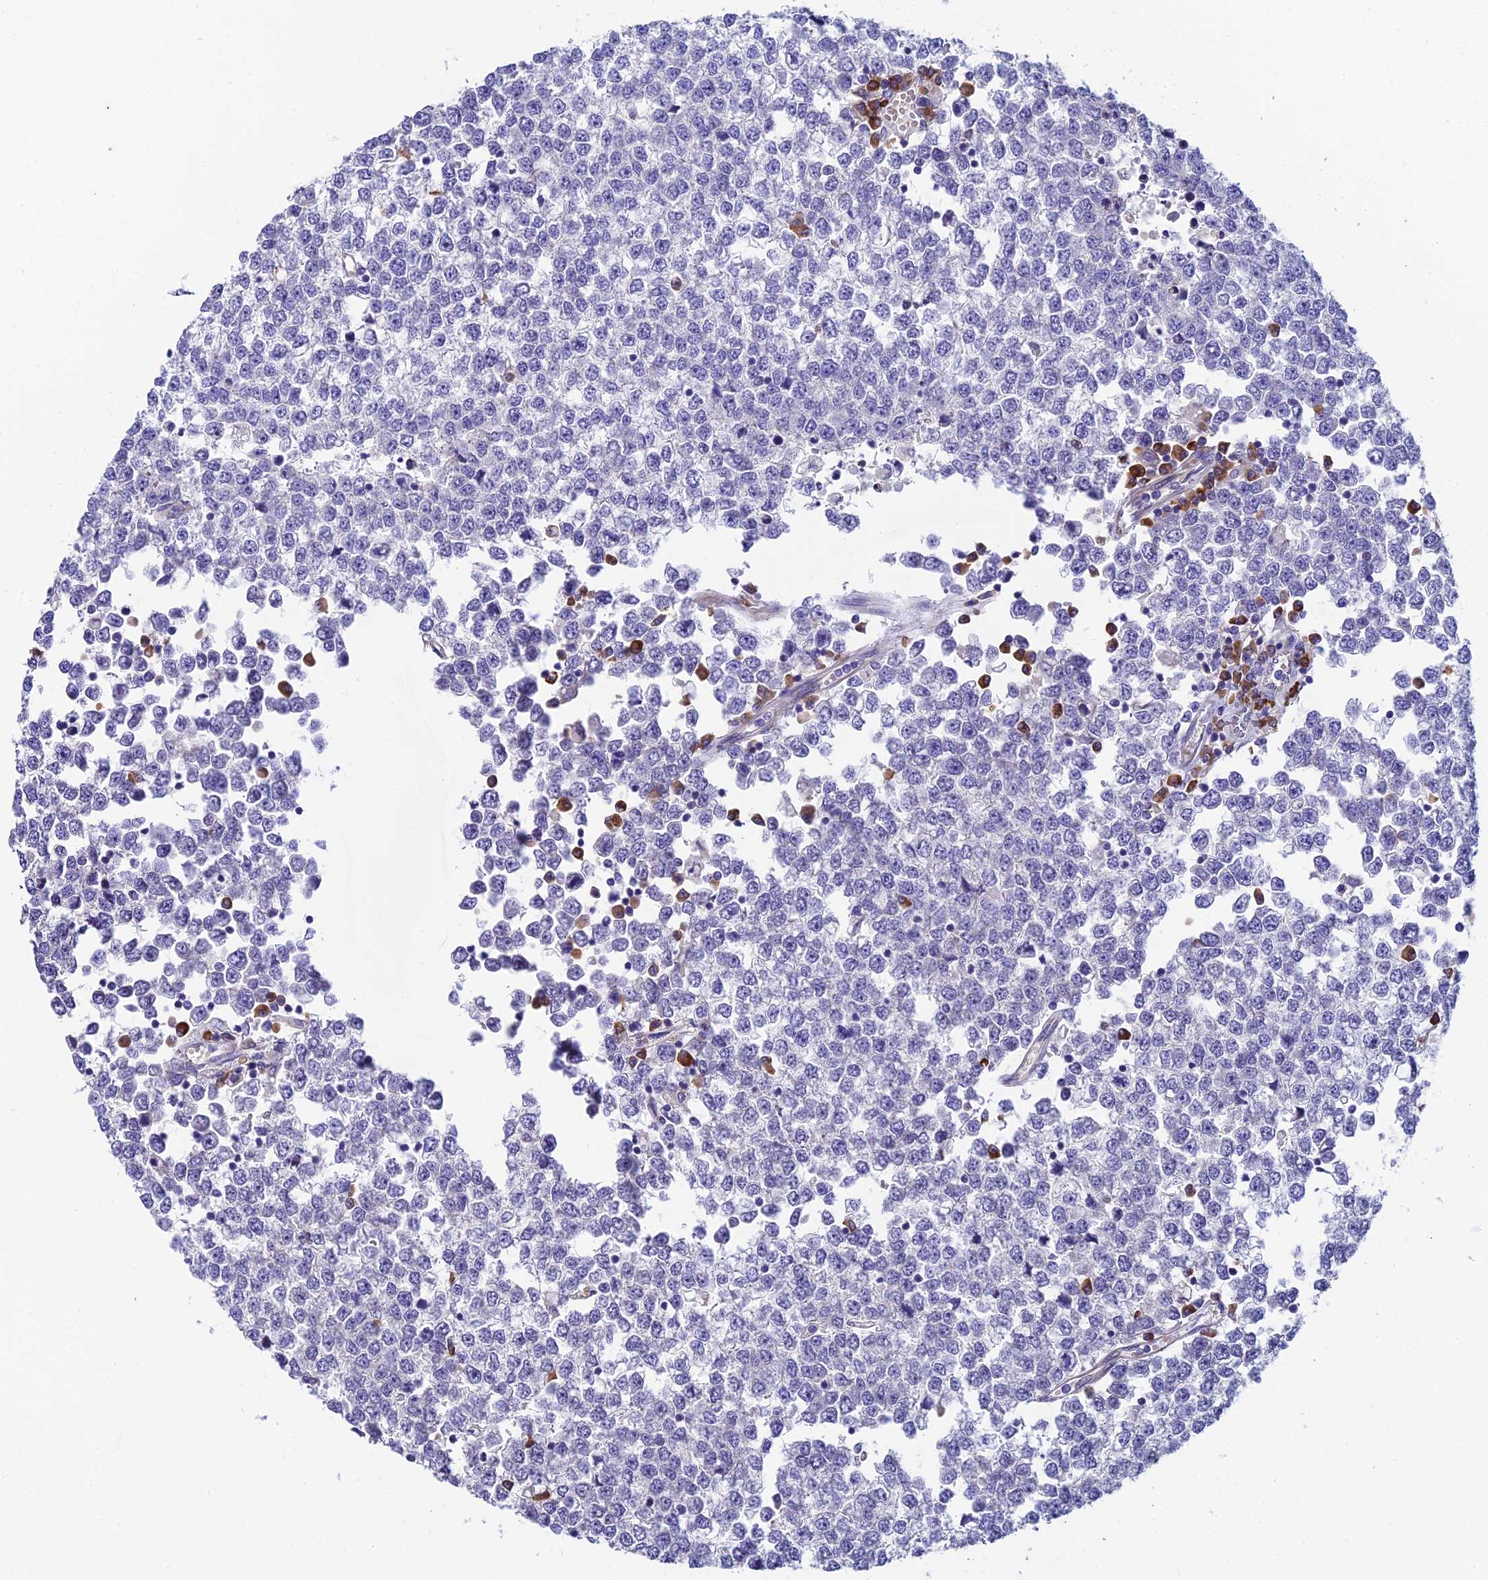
{"staining": {"intensity": "negative", "quantity": "none", "location": "none"}, "tissue": "testis cancer", "cell_type": "Tumor cells", "image_type": "cancer", "snomed": [{"axis": "morphology", "description": "Seminoma, NOS"}, {"axis": "topography", "description": "Testis"}], "caption": "A high-resolution histopathology image shows immunohistochemistry (IHC) staining of testis cancer (seminoma), which reveals no significant staining in tumor cells. (Immunohistochemistry, brightfield microscopy, high magnification).", "gene": "MACIR", "patient": {"sex": "male", "age": 65}}